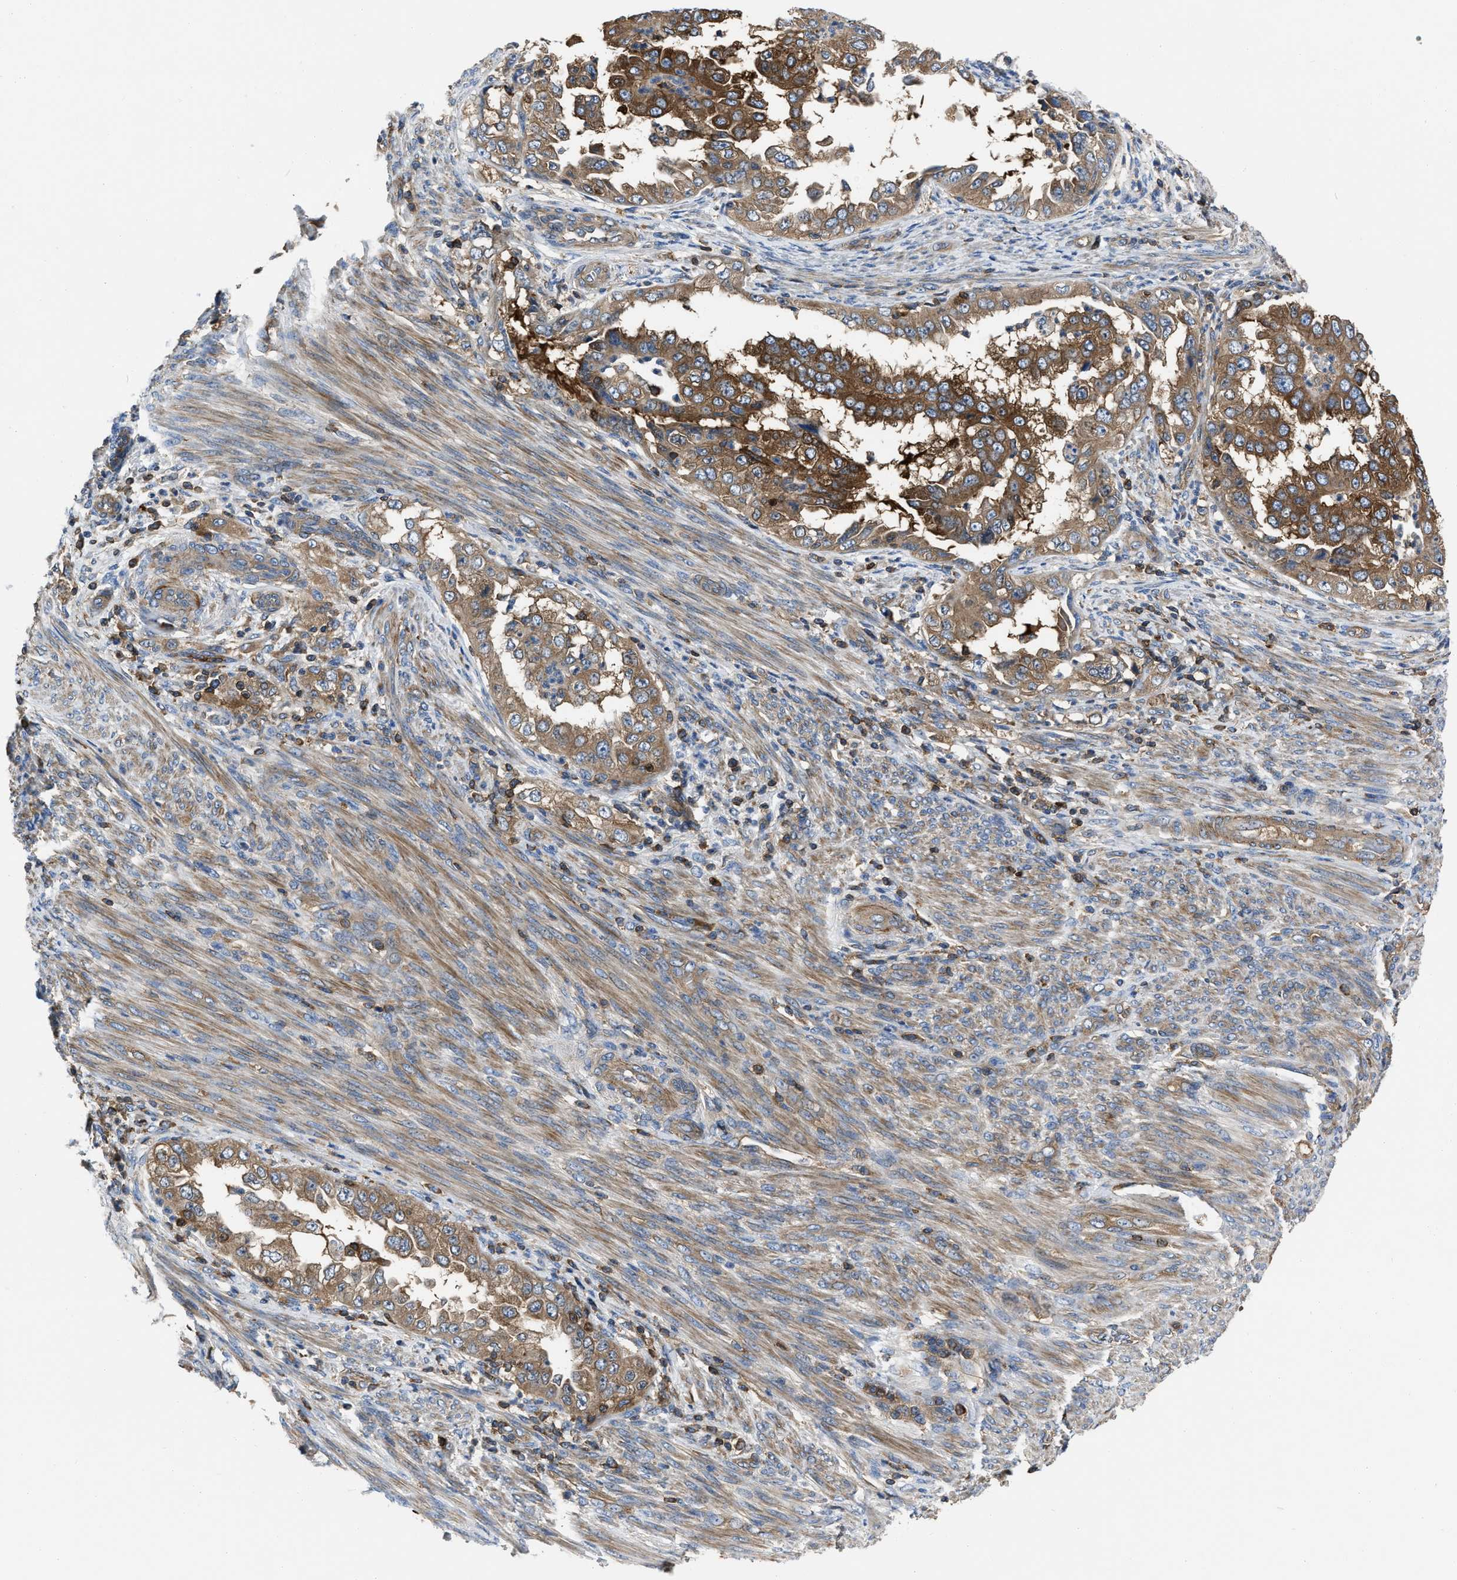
{"staining": {"intensity": "moderate", "quantity": ">75%", "location": "cytoplasmic/membranous"}, "tissue": "endometrial cancer", "cell_type": "Tumor cells", "image_type": "cancer", "snomed": [{"axis": "morphology", "description": "Adenocarcinoma, NOS"}, {"axis": "topography", "description": "Endometrium"}], "caption": "Human endometrial adenocarcinoma stained with a protein marker exhibits moderate staining in tumor cells.", "gene": "YARS1", "patient": {"sex": "female", "age": 85}}